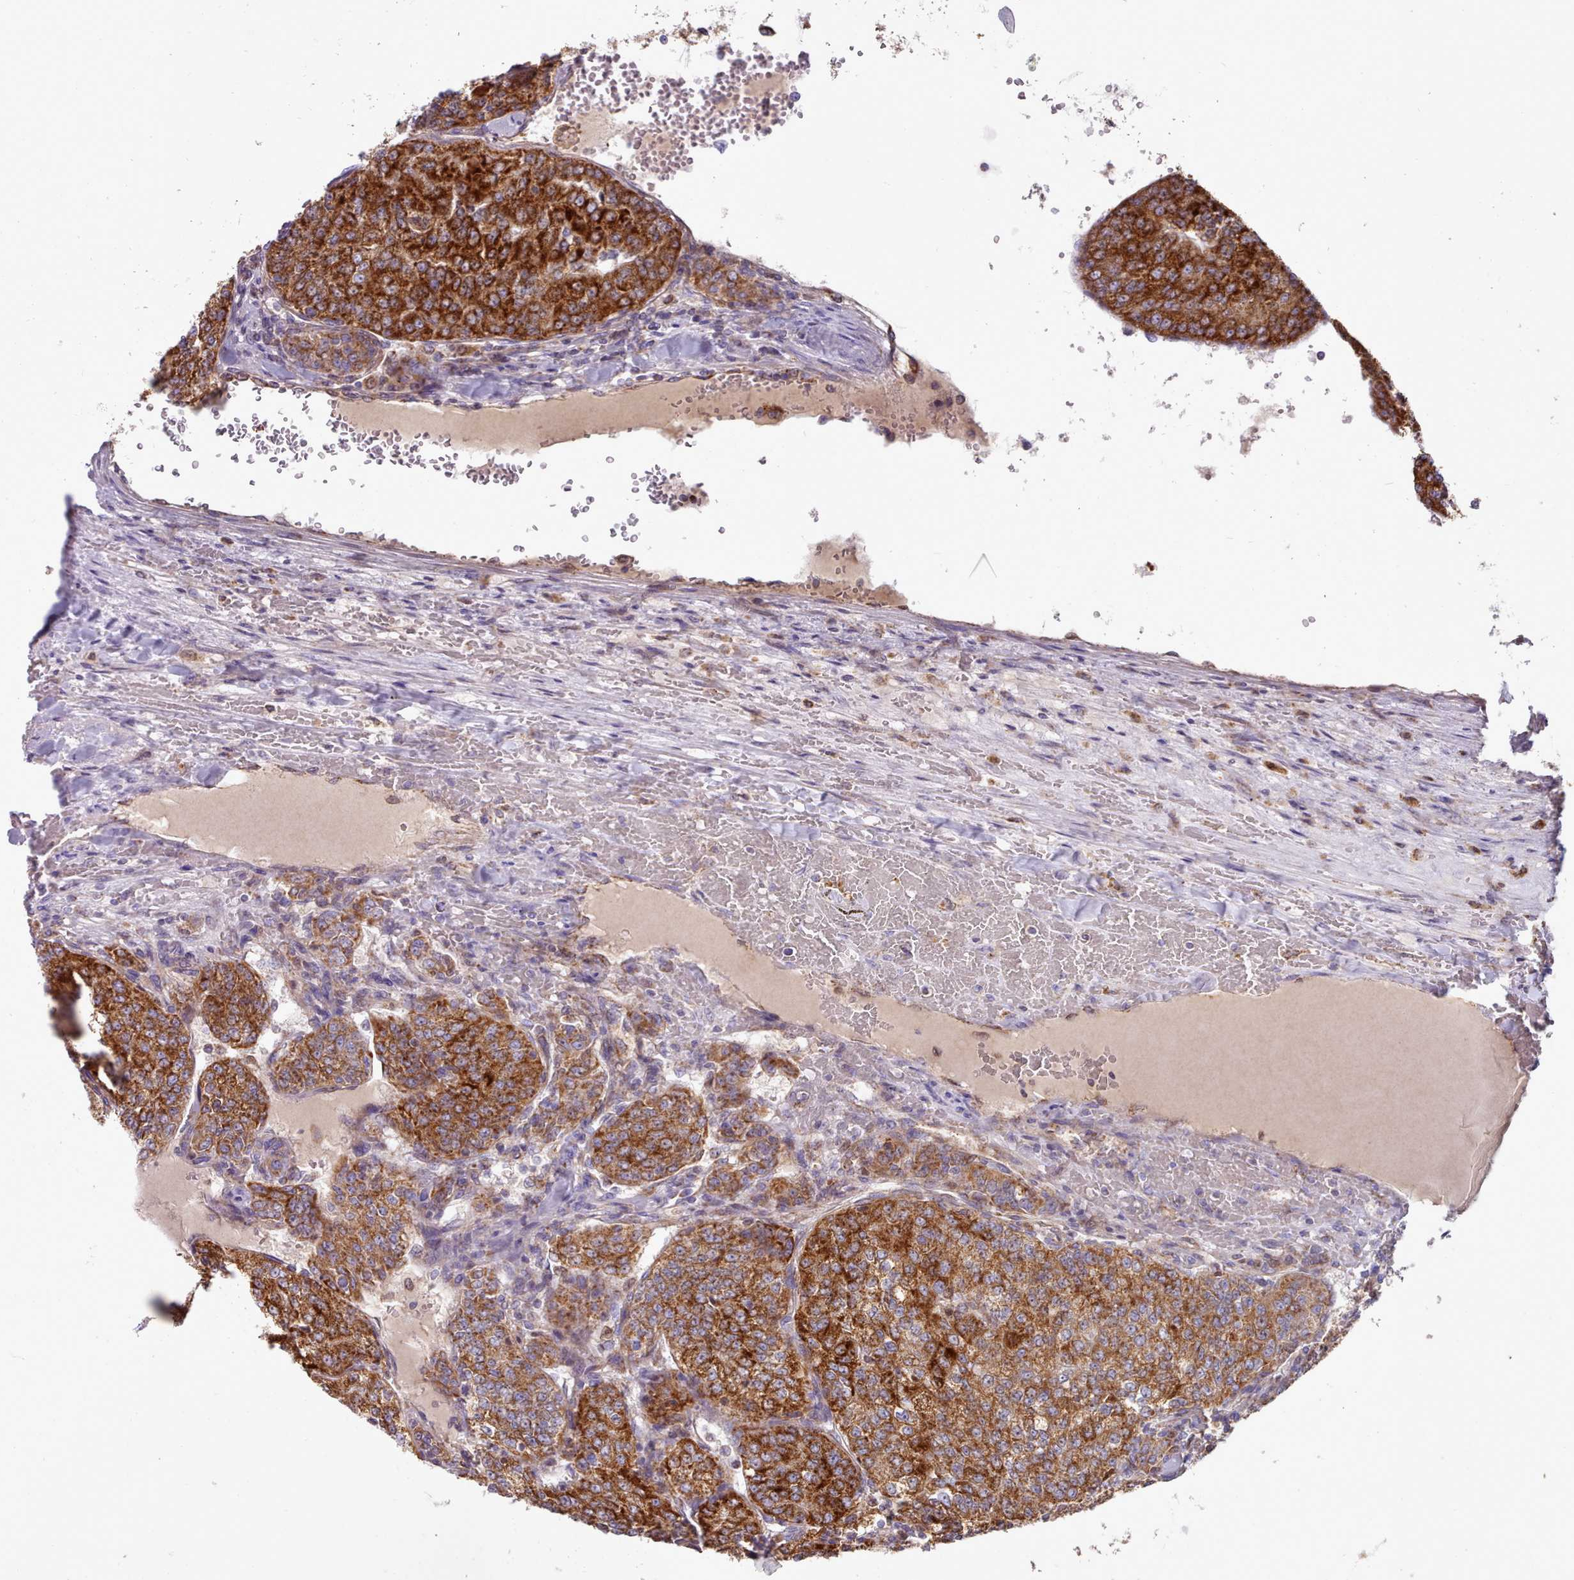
{"staining": {"intensity": "strong", "quantity": ">75%", "location": "cytoplasmic/membranous"}, "tissue": "renal cancer", "cell_type": "Tumor cells", "image_type": "cancer", "snomed": [{"axis": "morphology", "description": "Adenocarcinoma, NOS"}, {"axis": "topography", "description": "Kidney"}], "caption": "Protein expression analysis of human renal adenocarcinoma reveals strong cytoplasmic/membranous positivity in approximately >75% of tumor cells.", "gene": "HSDL2", "patient": {"sex": "female", "age": 63}}